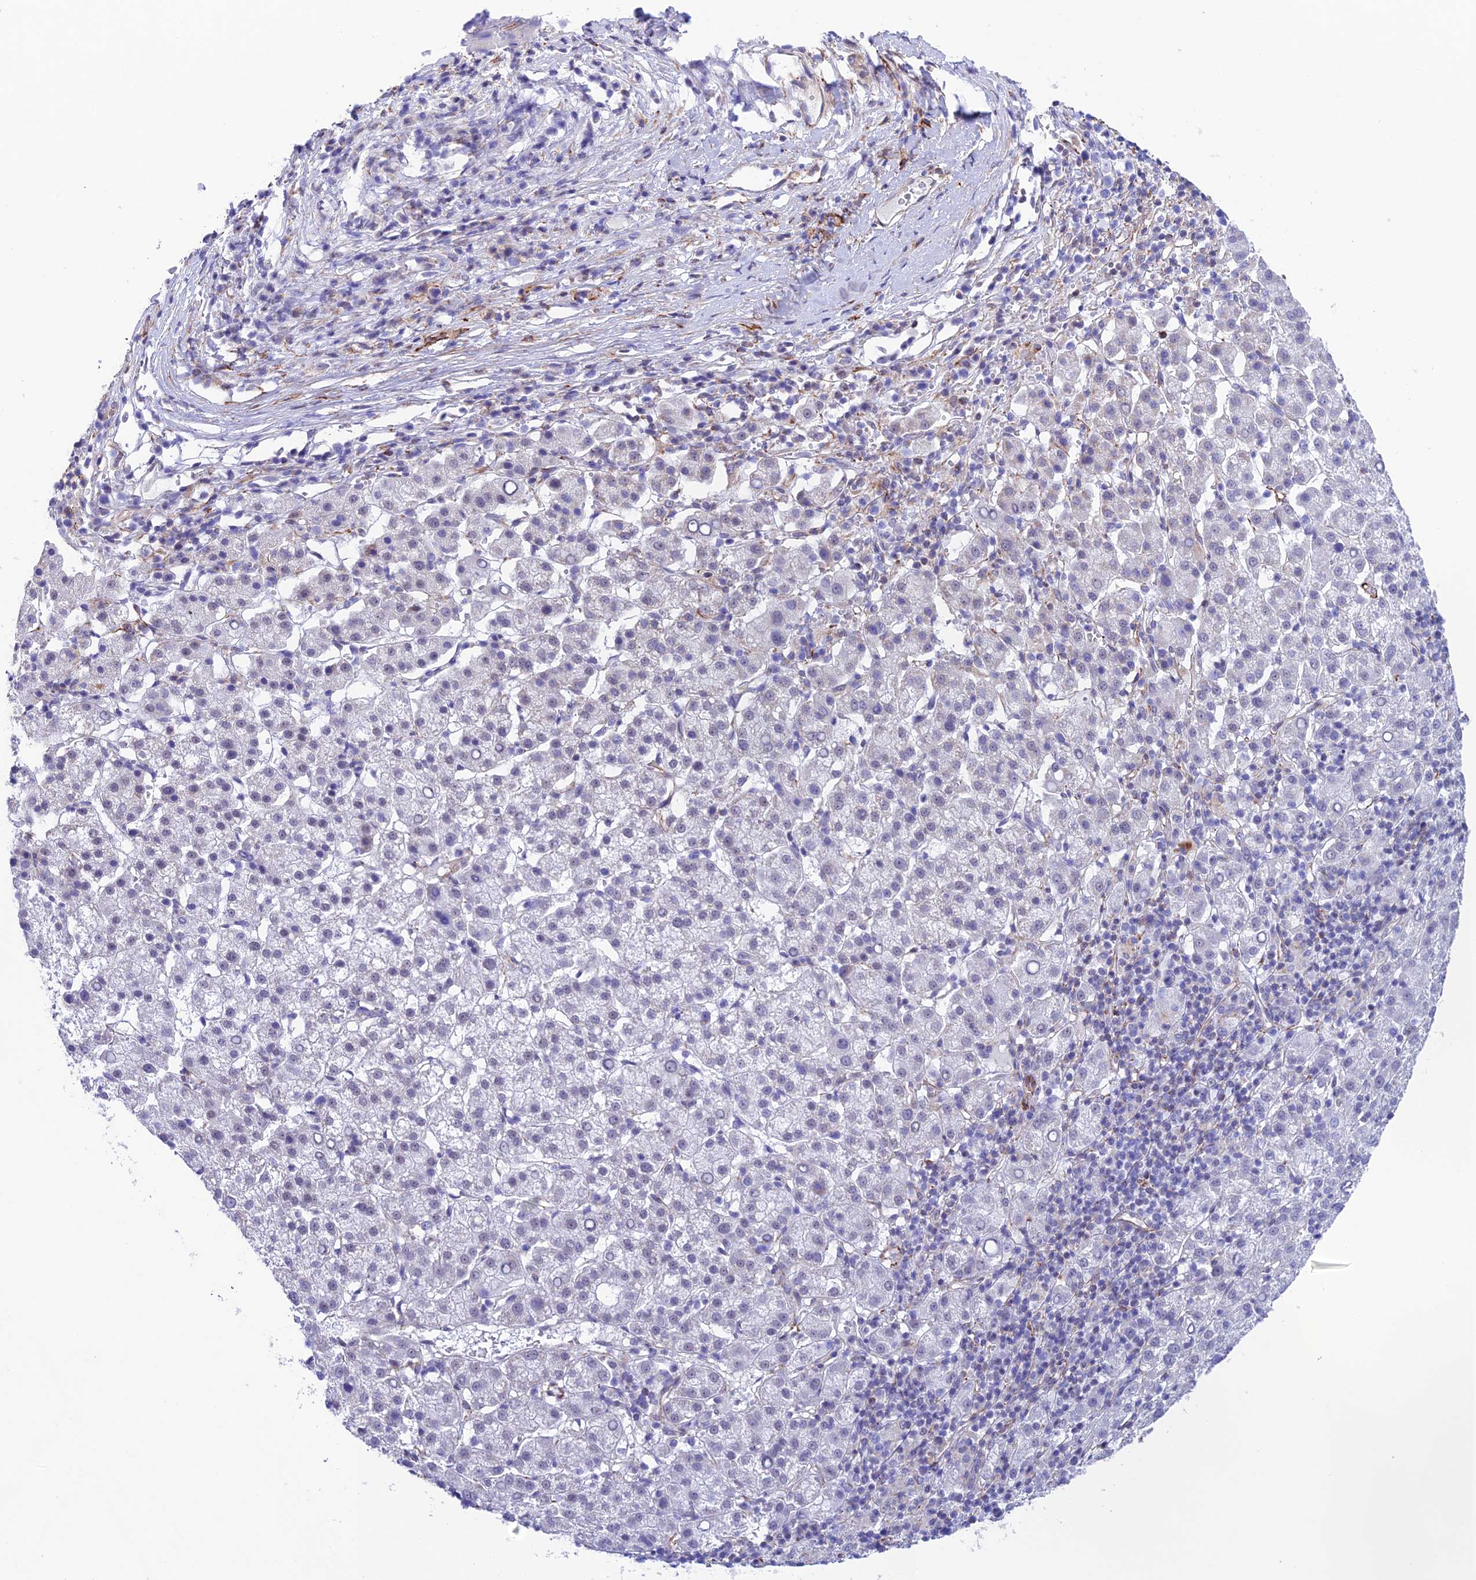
{"staining": {"intensity": "negative", "quantity": "none", "location": "none"}, "tissue": "liver cancer", "cell_type": "Tumor cells", "image_type": "cancer", "snomed": [{"axis": "morphology", "description": "Carcinoma, Hepatocellular, NOS"}, {"axis": "topography", "description": "Liver"}], "caption": "Immunohistochemical staining of liver cancer (hepatocellular carcinoma) reveals no significant positivity in tumor cells.", "gene": "ZNF652", "patient": {"sex": "female", "age": 58}}